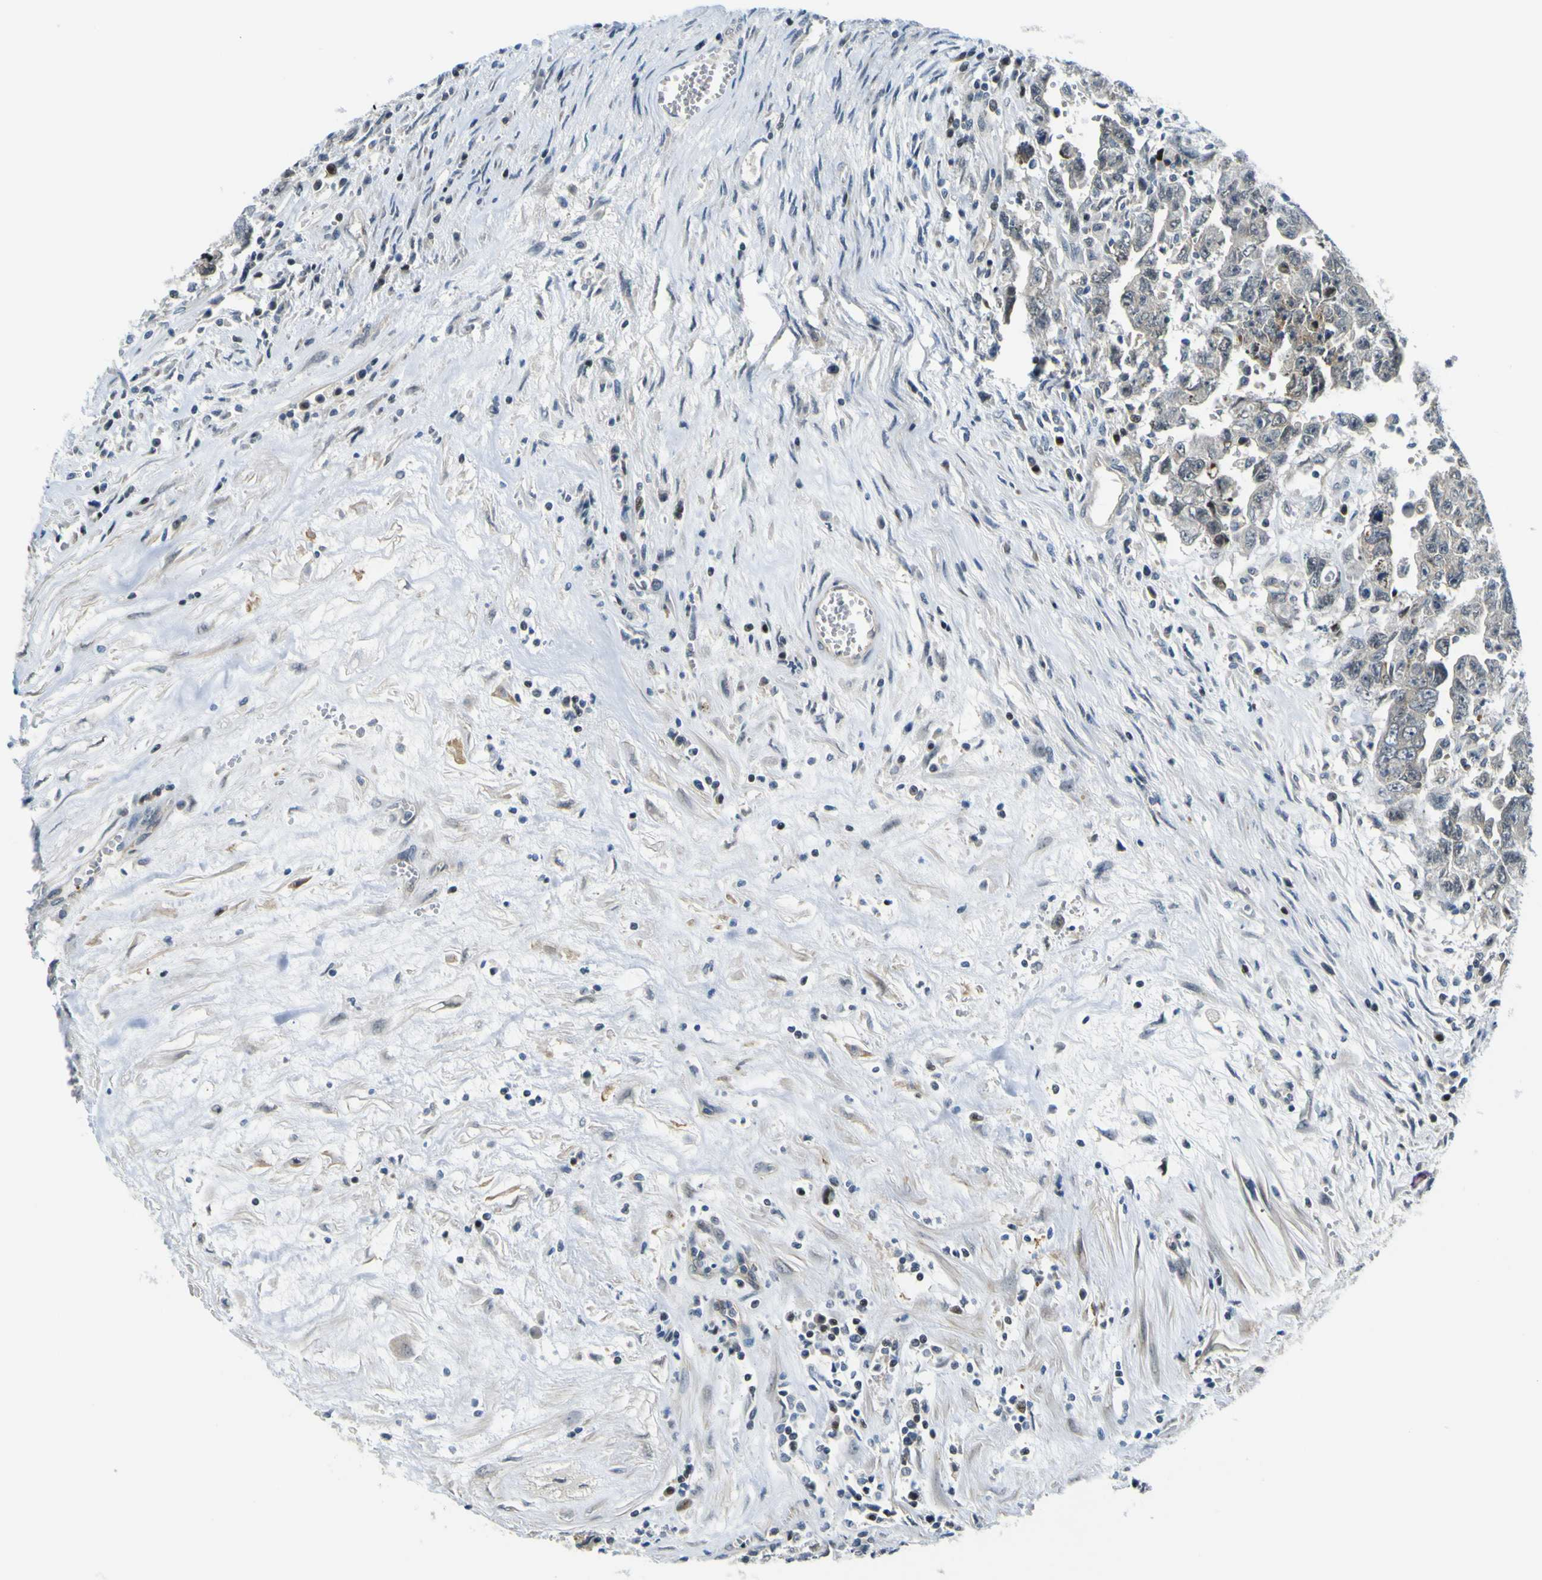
{"staining": {"intensity": "weak", "quantity": "<25%", "location": "cytoplasmic/membranous"}, "tissue": "testis cancer", "cell_type": "Tumor cells", "image_type": "cancer", "snomed": [{"axis": "morphology", "description": "Carcinoma, Embryonal, NOS"}, {"axis": "topography", "description": "Testis"}], "caption": "A histopathology image of human embryonal carcinoma (testis) is negative for staining in tumor cells.", "gene": "KDM7A", "patient": {"sex": "male", "age": 28}}